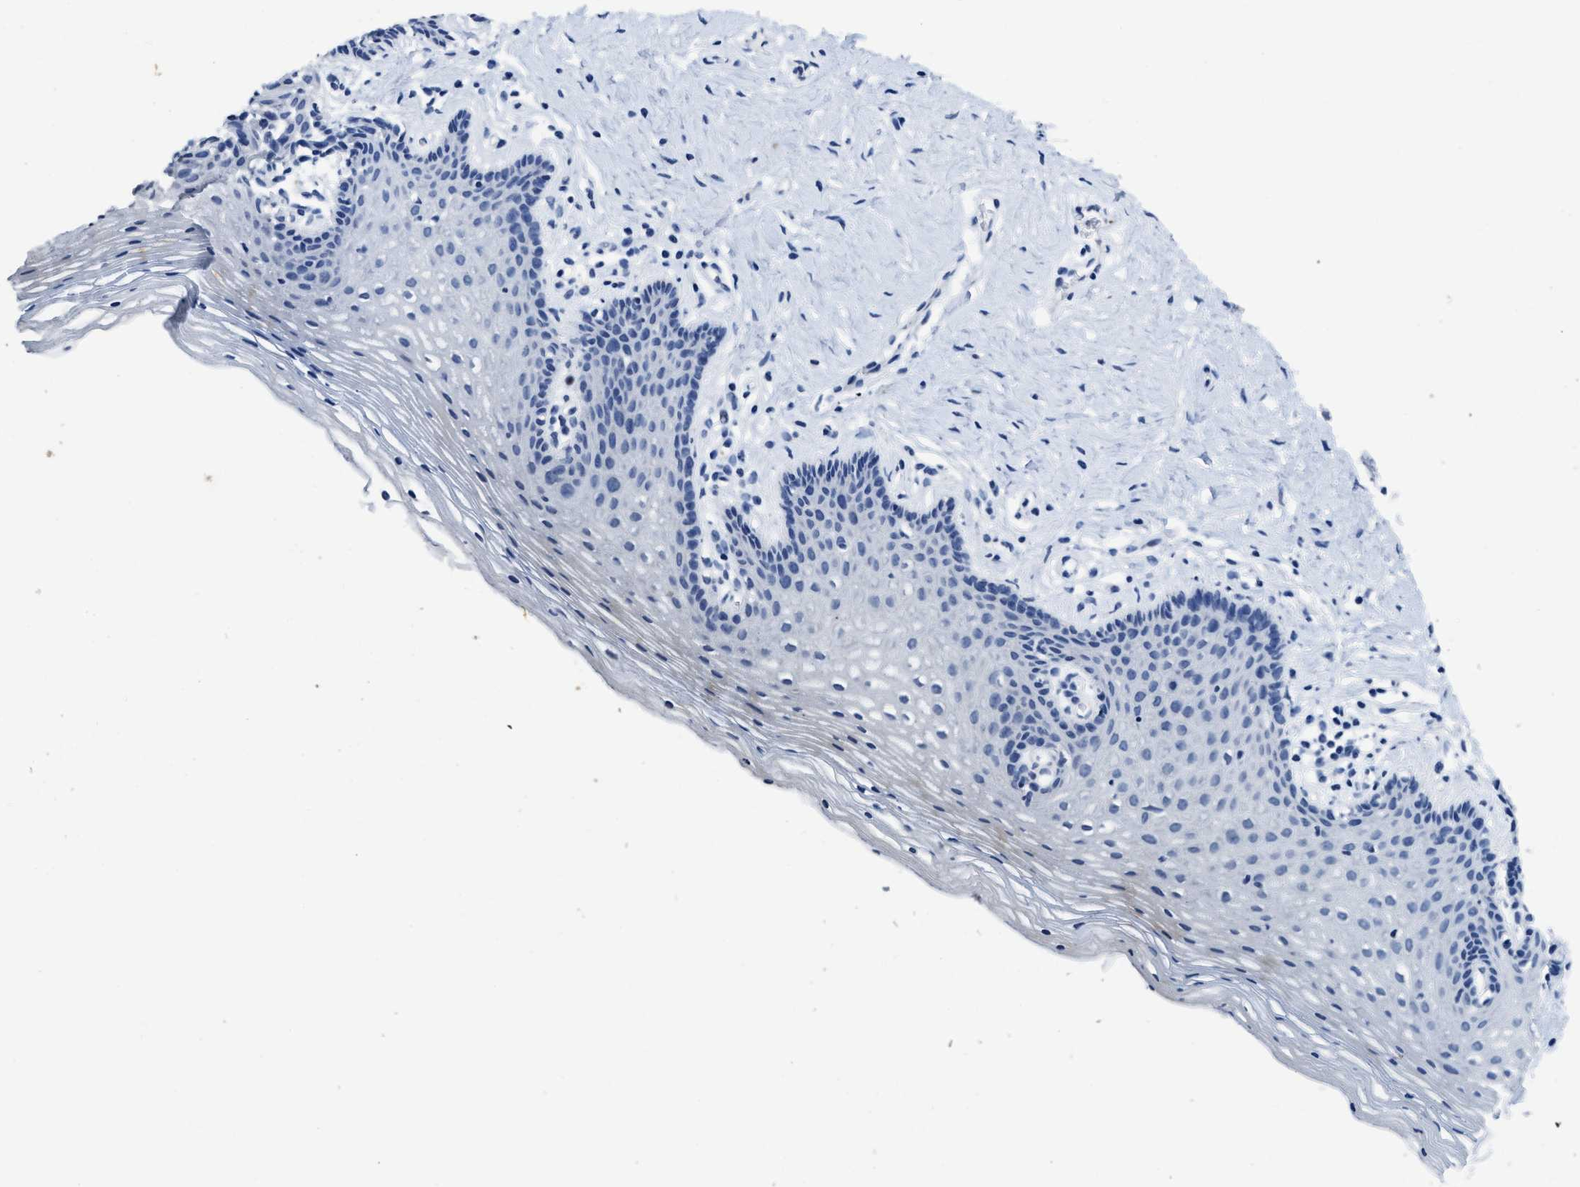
{"staining": {"intensity": "negative", "quantity": "none", "location": "none"}, "tissue": "vagina", "cell_type": "Squamous epithelial cells", "image_type": "normal", "snomed": [{"axis": "morphology", "description": "Normal tissue, NOS"}, {"axis": "topography", "description": "Vagina"}], "caption": "Immunohistochemistry (IHC) of normal vagina demonstrates no expression in squamous epithelial cells. The staining is performed using DAB brown chromogen with nuclei counter-stained in using hematoxylin.", "gene": "ITGA2B", "patient": {"sex": "female", "age": 32}}